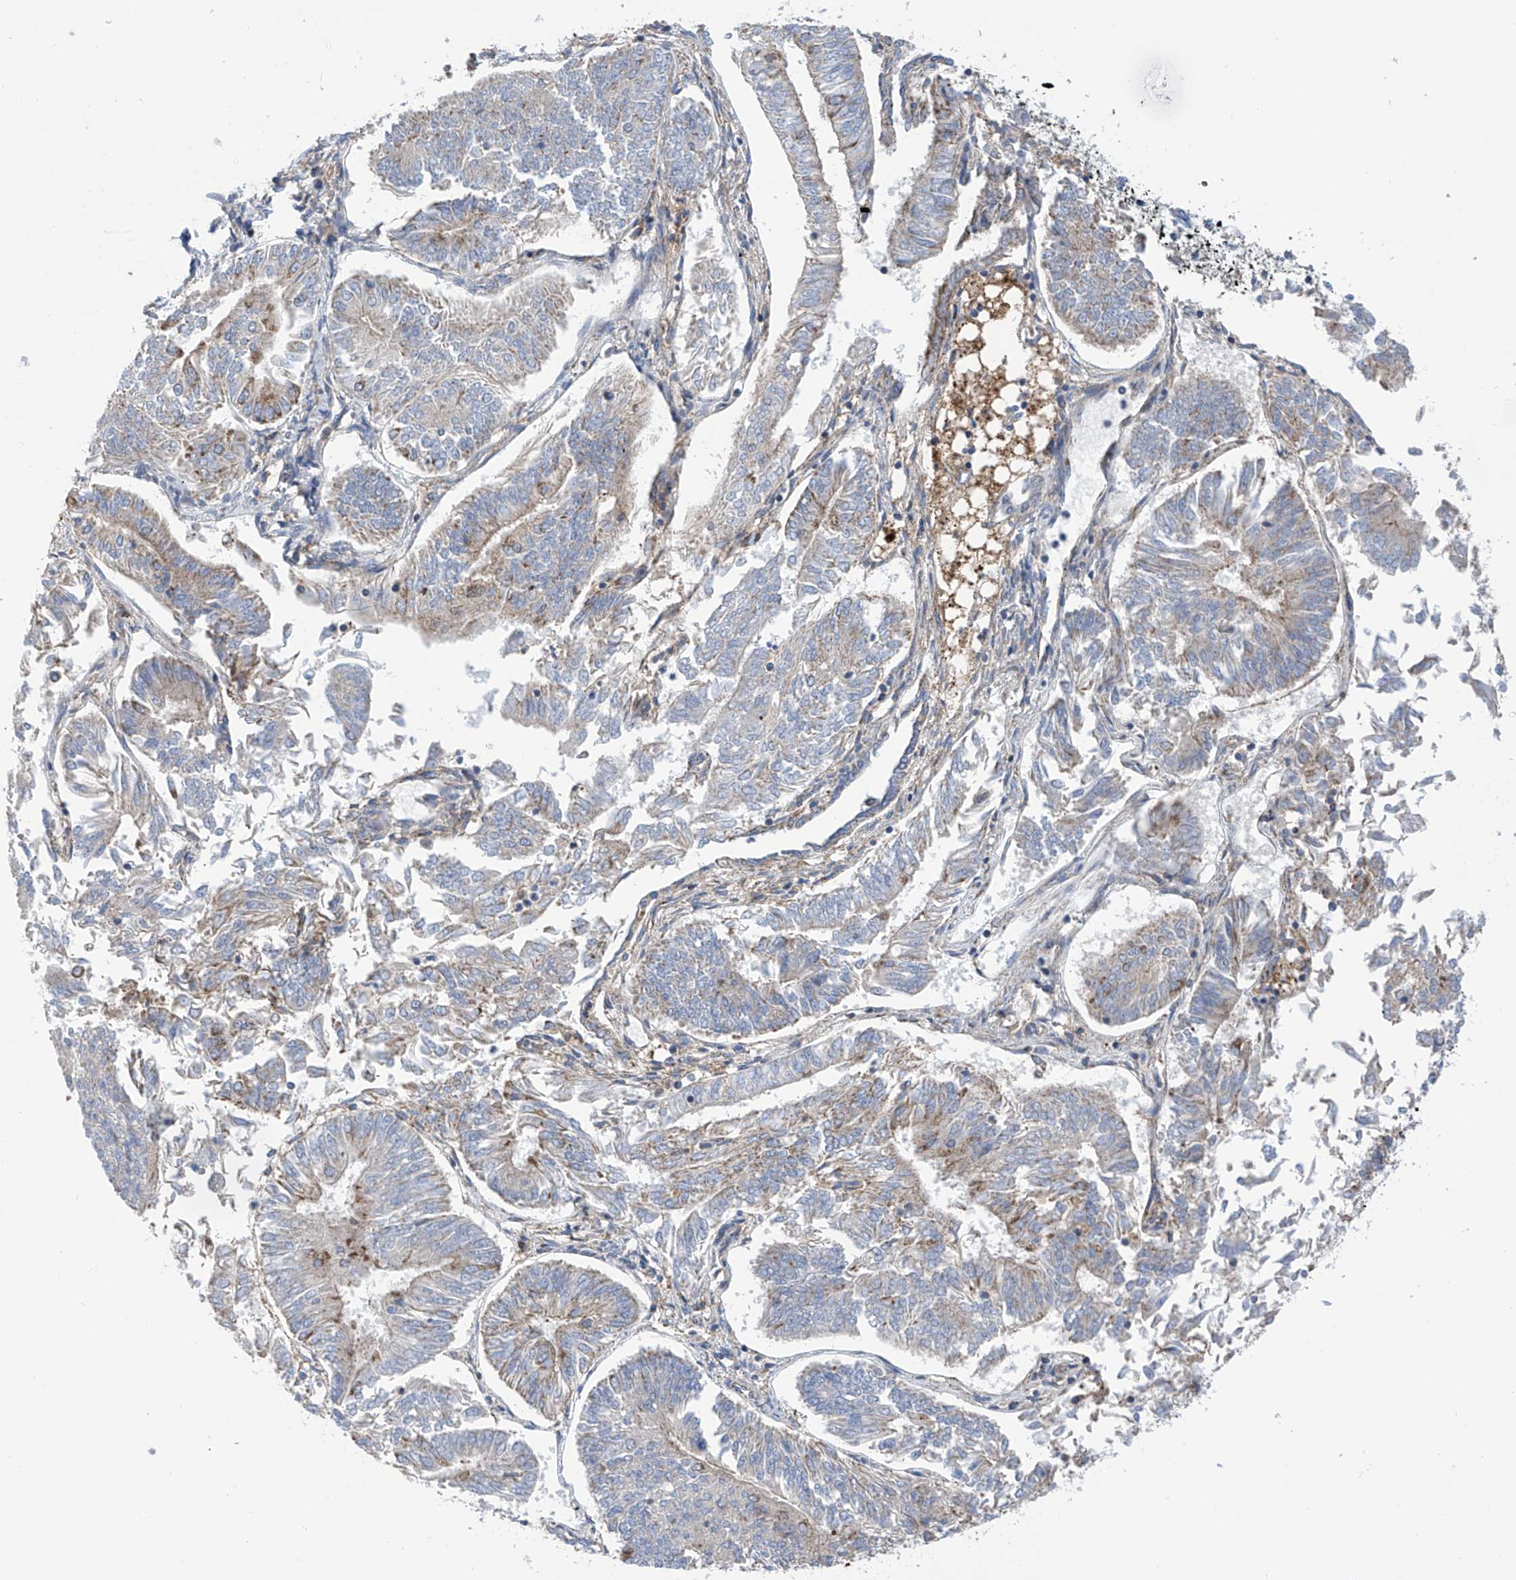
{"staining": {"intensity": "moderate", "quantity": "<25%", "location": "cytoplasmic/membranous"}, "tissue": "endometrial cancer", "cell_type": "Tumor cells", "image_type": "cancer", "snomed": [{"axis": "morphology", "description": "Adenocarcinoma, NOS"}, {"axis": "topography", "description": "Endometrium"}], "caption": "A histopathology image showing moderate cytoplasmic/membranous positivity in about <25% of tumor cells in endometrial adenocarcinoma, as visualized by brown immunohistochemical staining.", "gene": "P2RX7", "patient": {"sex": "female", "age": 58}}